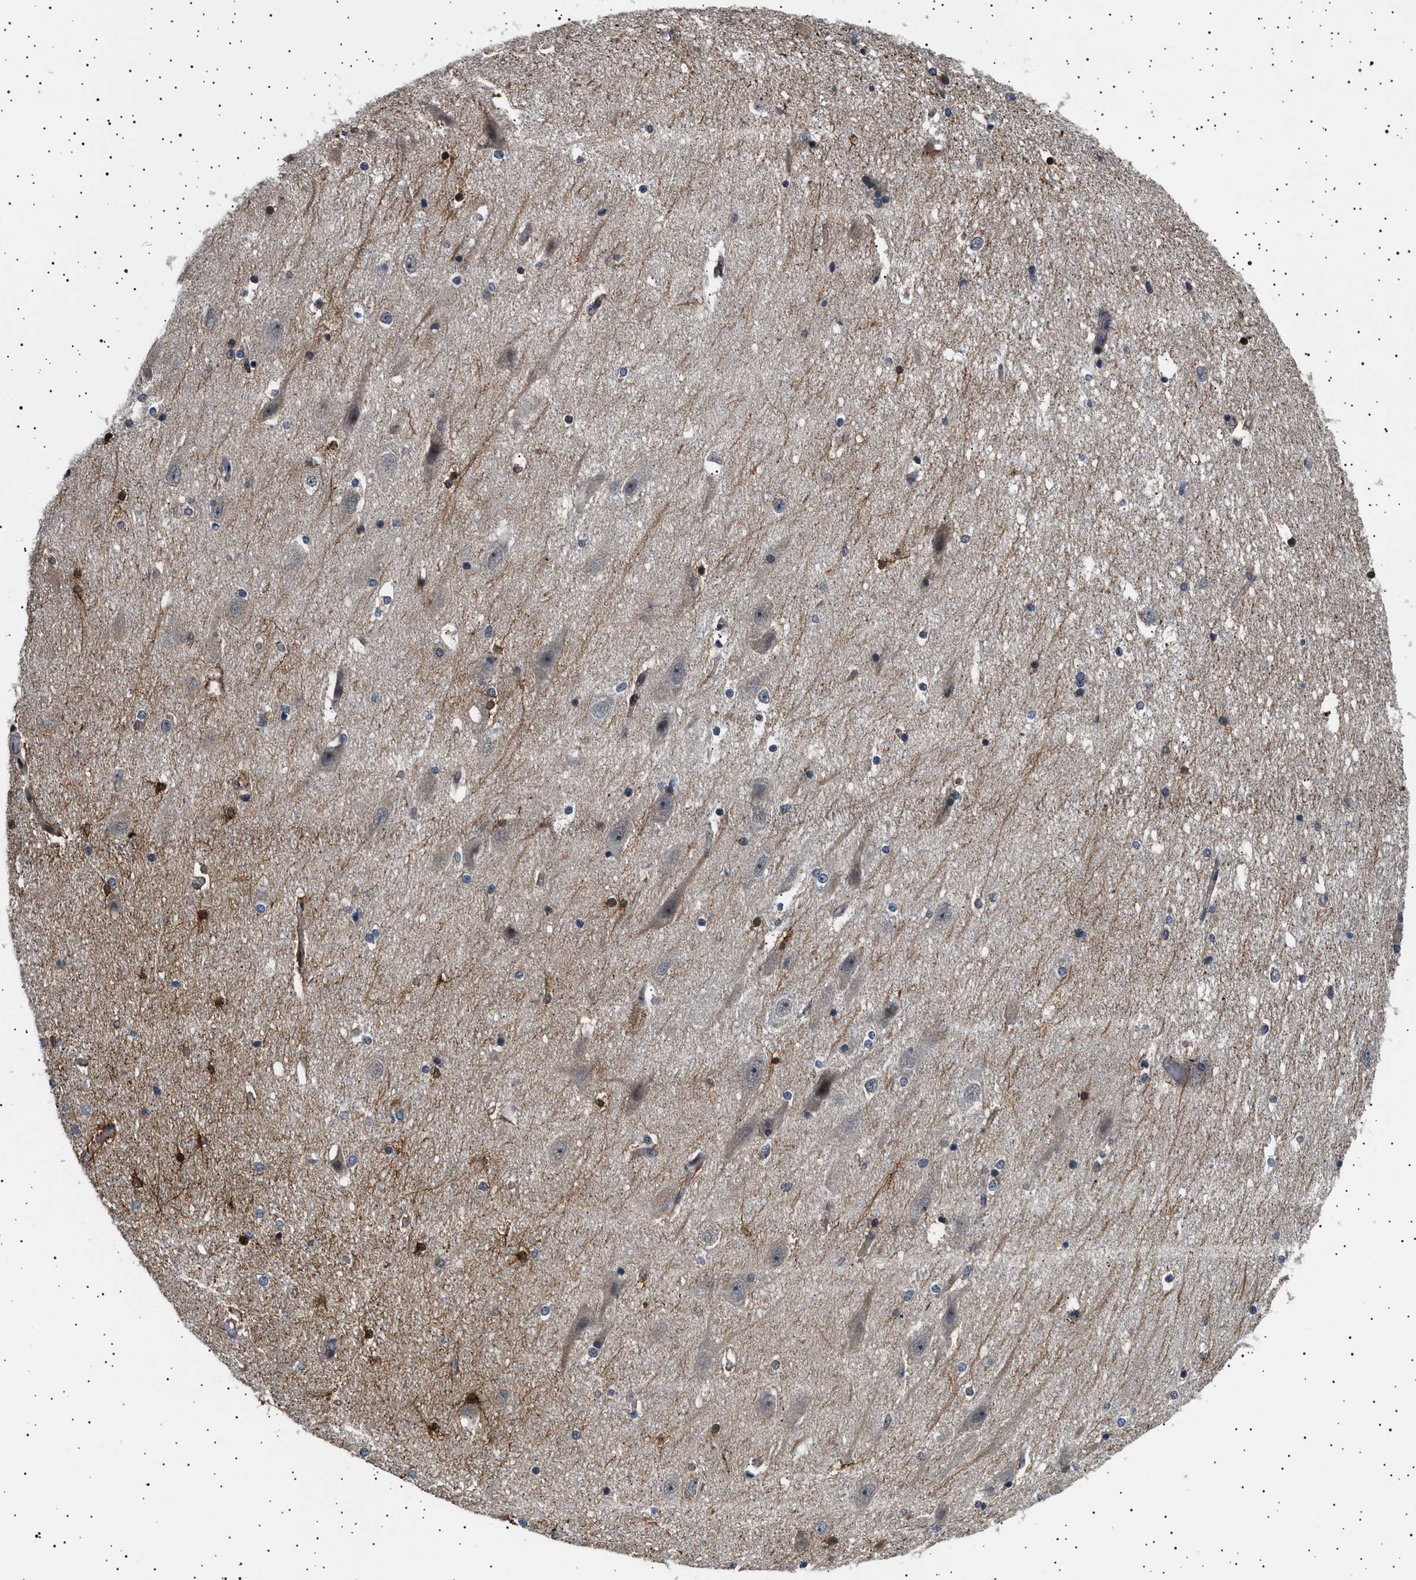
{"staining": {"intensity": "strong", "quantity": "<25%", "location": "cytoplasmic/membranous,nuclear"}, "tissue": "hippocampus", "cell_type": "Glial cells", "image_type": "normal", "snomed": [{"axis": "morphology", "description": "Normal tissue, NOS"}, {"axis": "topography", "description": "Hippocampus"}], "caption": "A medium amount of strong cytoplasmic/membranous,nuclear expression is identified in about <25% of glial cells in normal hippocampus. Ihc stains the protein of interest in brown and the nuclei are stained blue.", "gene": "BAG3", "patient": {"sex": "female", "age": 19}}